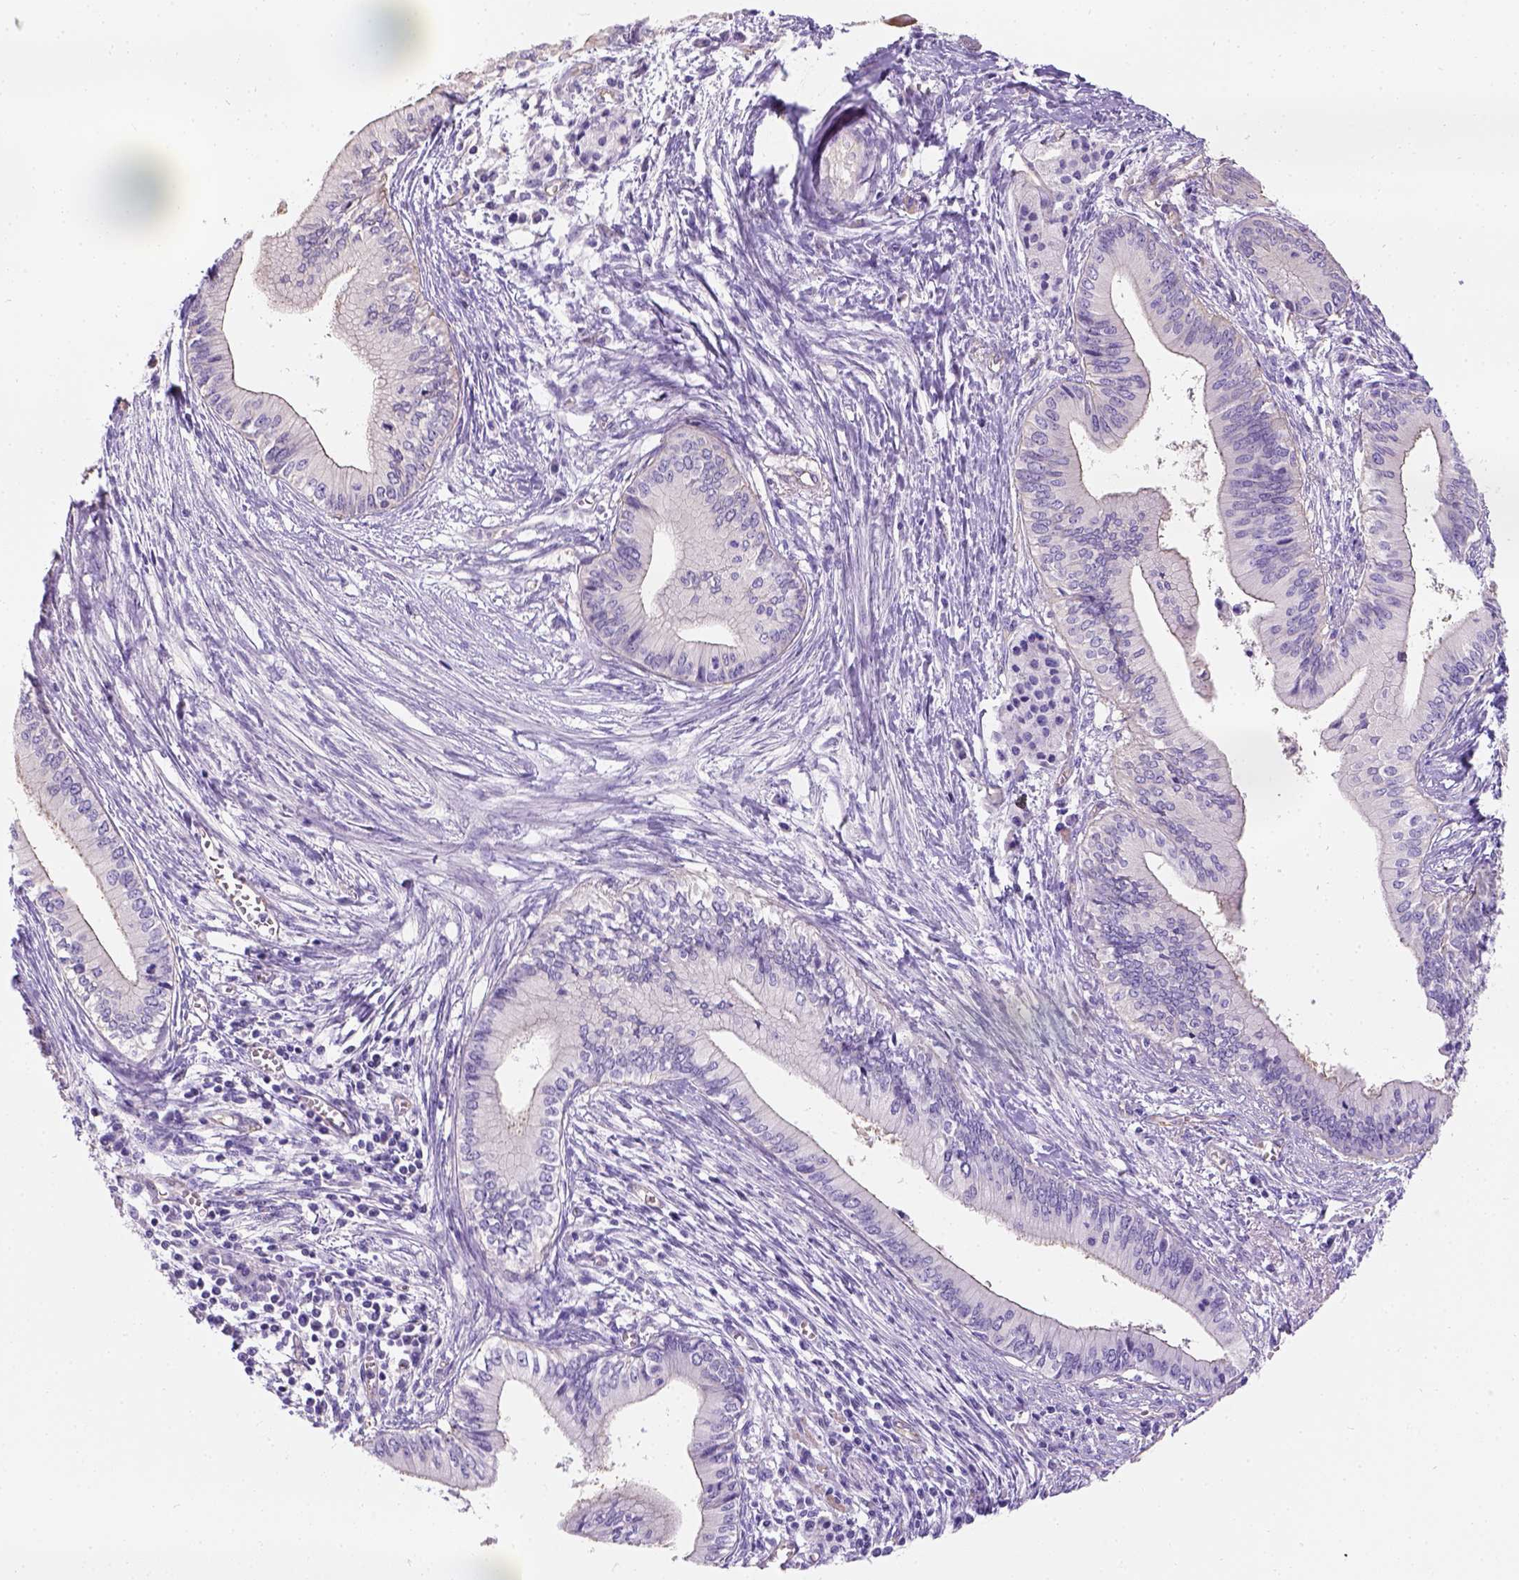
{"staining": {"intensity": "negative", "quantity": "none", "location": "none"}, "tissue": "pancreatic cancer", "cell_type": "Tumor cells", "image_type": "cancer", "snomed": [{"axis": "morphology", "description": "Adenocarcinoma, NOS"}, {"axis": "topography", "description": "Pancreas"}], "caption": "DAB (3,3'-diaminobenzidine) immunohistochemical staining of human pancreatic cancer shows no significant expression in tumor cells.", "gene": "PHF7", "patient": {"sex": "female", "age": 61}}